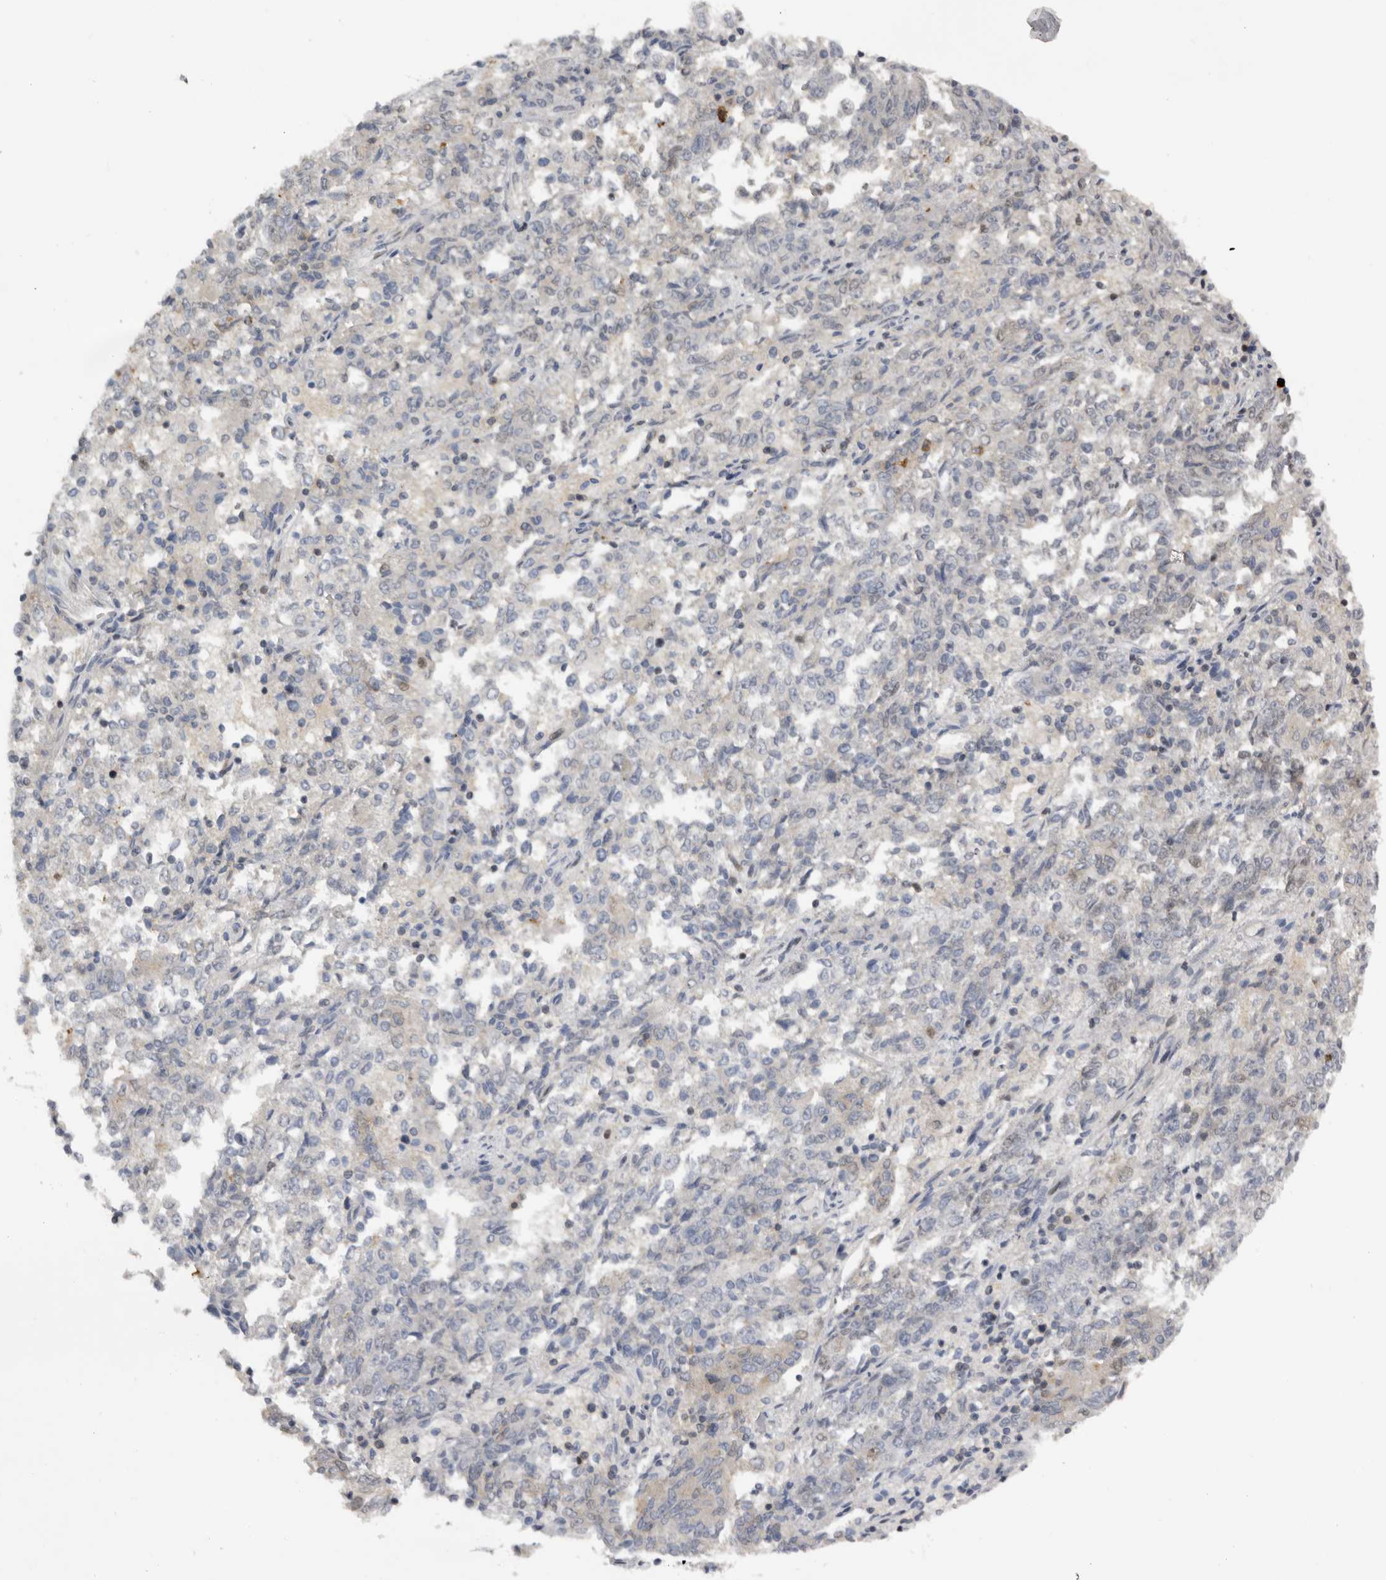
{"staining": {"intensity": "negative", "quantity": "none", "location": "none"}, "tissue": "endometrial cancer", "cell_type": "Tumor cells", "image_type": "cancer", "snomed": [{"axis": "morphology", "description": "Adenocarcinoma, NOS"}, {"axis": "topography", "description": "Endometrium"}], "caption": "Tumor cells are negative for brown protein staining in endometrial cancer (adenocarcinoma).", "gene": "KIF2B", "patient": {"sex": "female", "age": 80}}